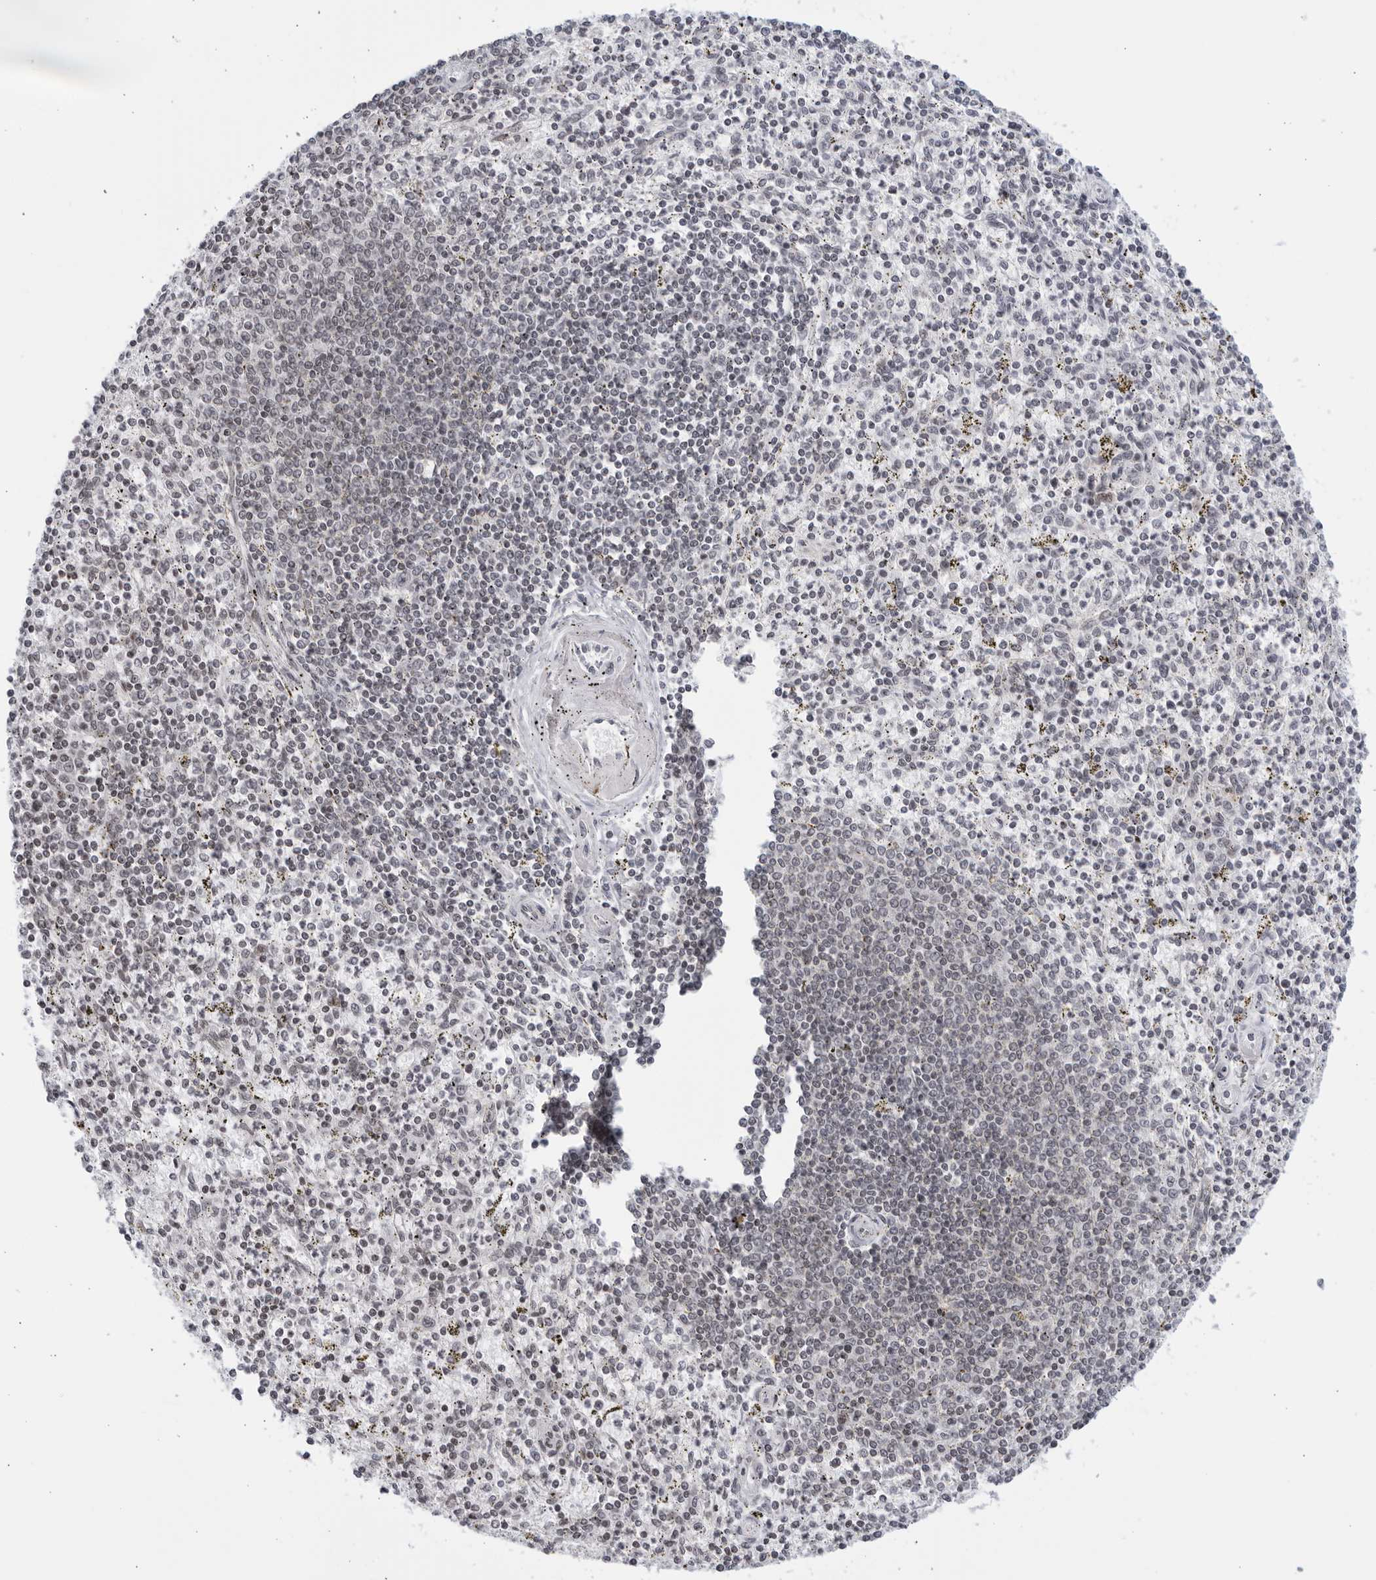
{"staining": {"intensity": "negative", "quantity": "none", "location": "none"}, "tissue": "spleen", "cell_type": "Cells in red pulp", "image_type": "normal", "snomed": [{"axis": "morphology", "description": "Normal tissue, NOS"}, {"axis": "topography", "description": "Spleen"}], "caption": "Human spleen stained for a protein using immunohistochemistry (IHC) shows no positivity in cells in red pulp.", "gene": "RAB11FIP3", "patient": {"sex": "male", "age": 72}}